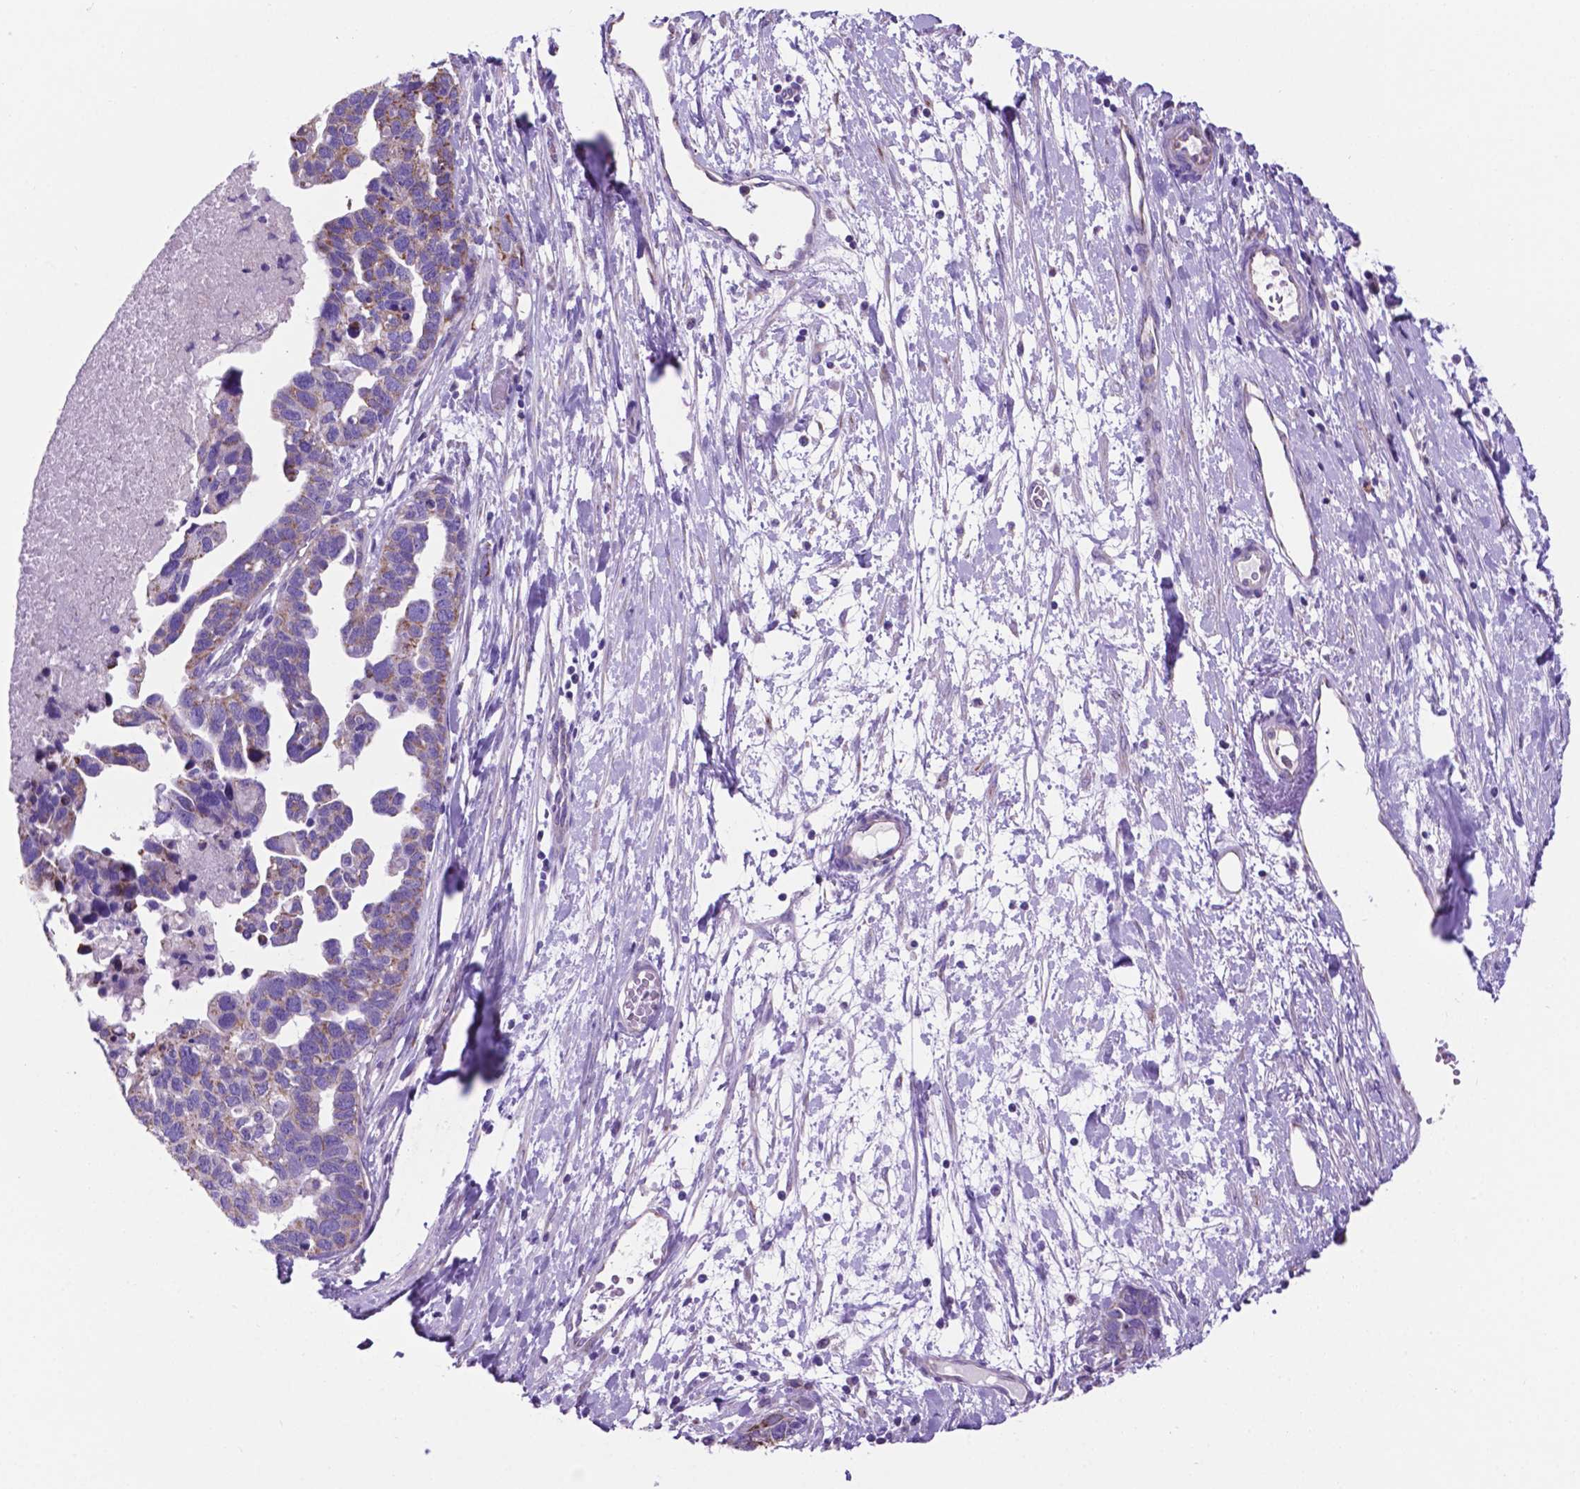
{"staining": {"intensity": "moderate", "quantity": "<25%", "location": "cytoplasmic/membranous"}, "tissue": "ovarian cancer", "cell_type": "Tumor cells", "image_type": "cancer", "snomed": [{"axis": "morphology", "description": "Cystadenocarcinoma, serous, NOS"}, {"axis": "topography", "description": "Ovary"}], "caption": "Moderate cytoplasmic/membranous positivity for a protein is identified in about <25% of tumor cells of serous cystadenocarcinoma (ovarian) using immunohistochemistry (IHC).", "gene": "TMEM121B", "patient": {"sex": "female", "age": 54}}